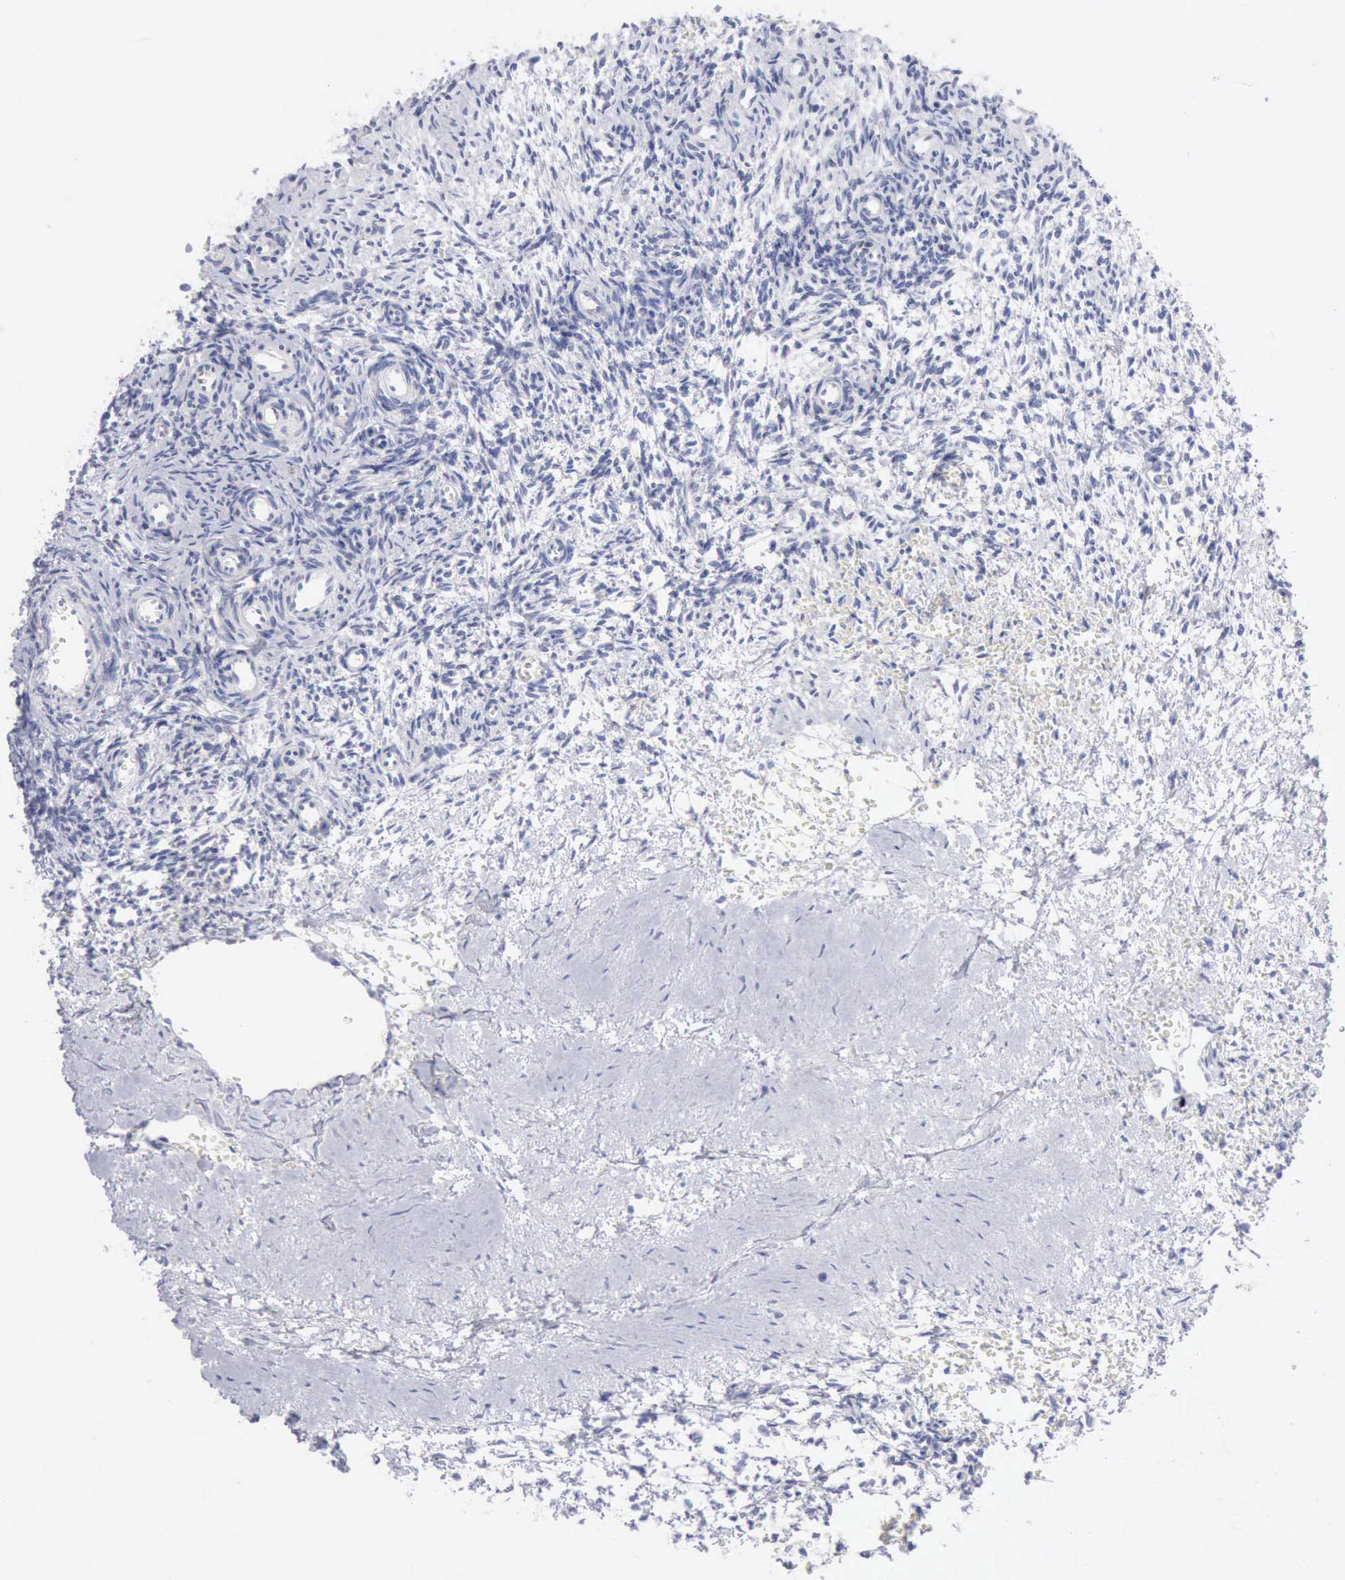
{"staining": {"intensity": "weak", "quantity": "25%-75%", "location": "cytoplasmic/membranous"}, "tissue": "ovary", "cell_type": "Follicle cells", "image_type": "normal", "snomed": [{"axis": "morphology", "description": "Normal tissue, NOS"}, {"axis": "topography", "description": "Ovary"}], "caption": "IHC of benign ovary reveals low levels of weak cytoplasmic/membranous positivity in approximately 25%-75% of follicle cells. (Brightfield microscopy of DAB IHC at high magnification).", "gene": "ANGEL1", "patient": {"sex": "female", "age": 39}}